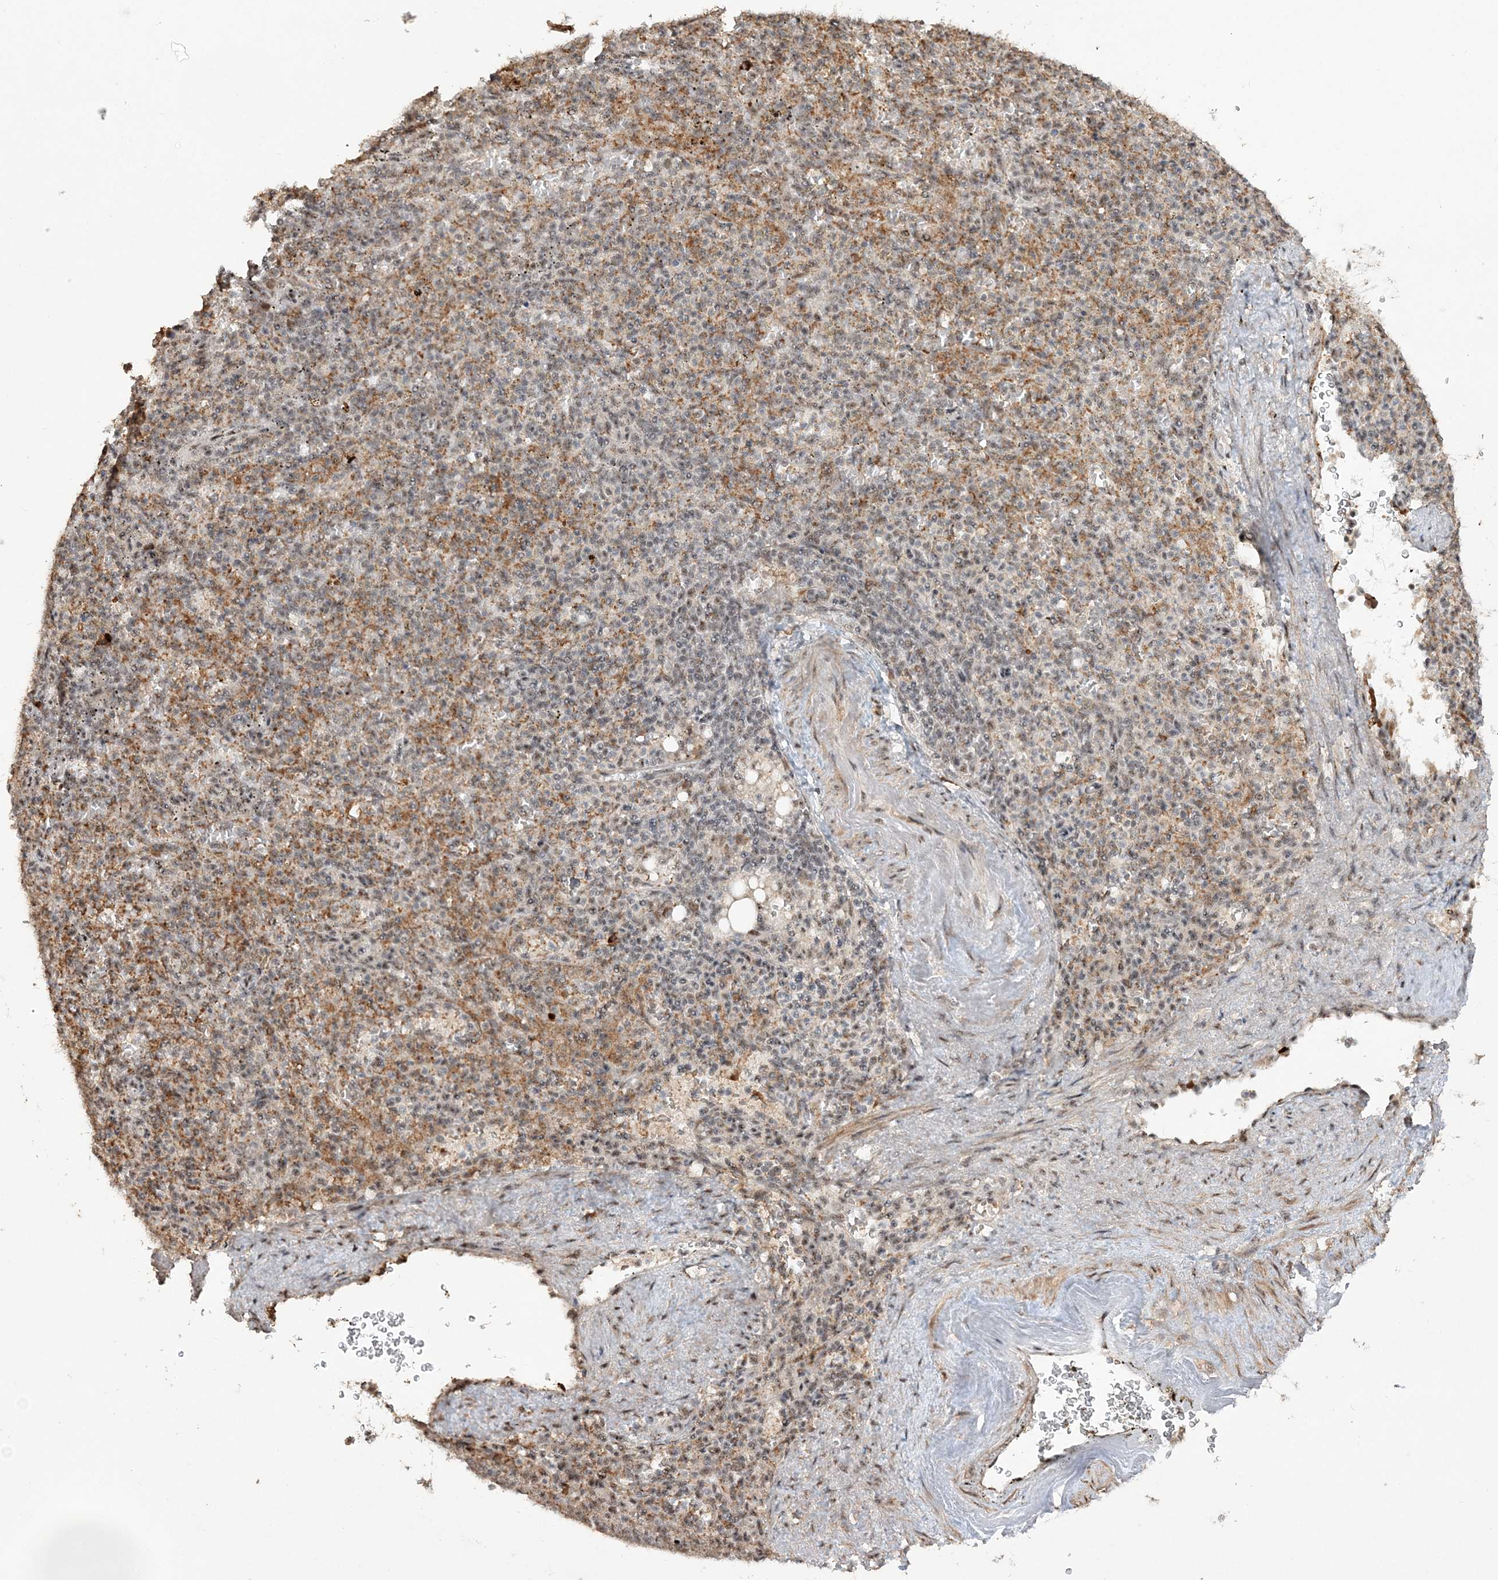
{"staining": {"intensity": "moderate", "quantity": "<25%", "location": "cytoplasmic/membranous"}, "tissue": "spleen", "cell_type": "Cells in red pulp", "image_type": "normal", "snomed": [{"axis": "morphology", "description": "Normal tissue, NOS"}, {"axis": "topography", "description": "Spleen"}], "caption": "Protein expression analysis of normal spleen reveals moderate cytoplasmic/membranous staining in approximately <25% of cells in red pulp. Using DAB (3,3'-diaminobenzidine) (brown) and hematoxylin (blue) stains, captured at high magnification using brightfield microscopy.", "gene": "POLR3B", "patient": {"sex": "female", "age": 74}}